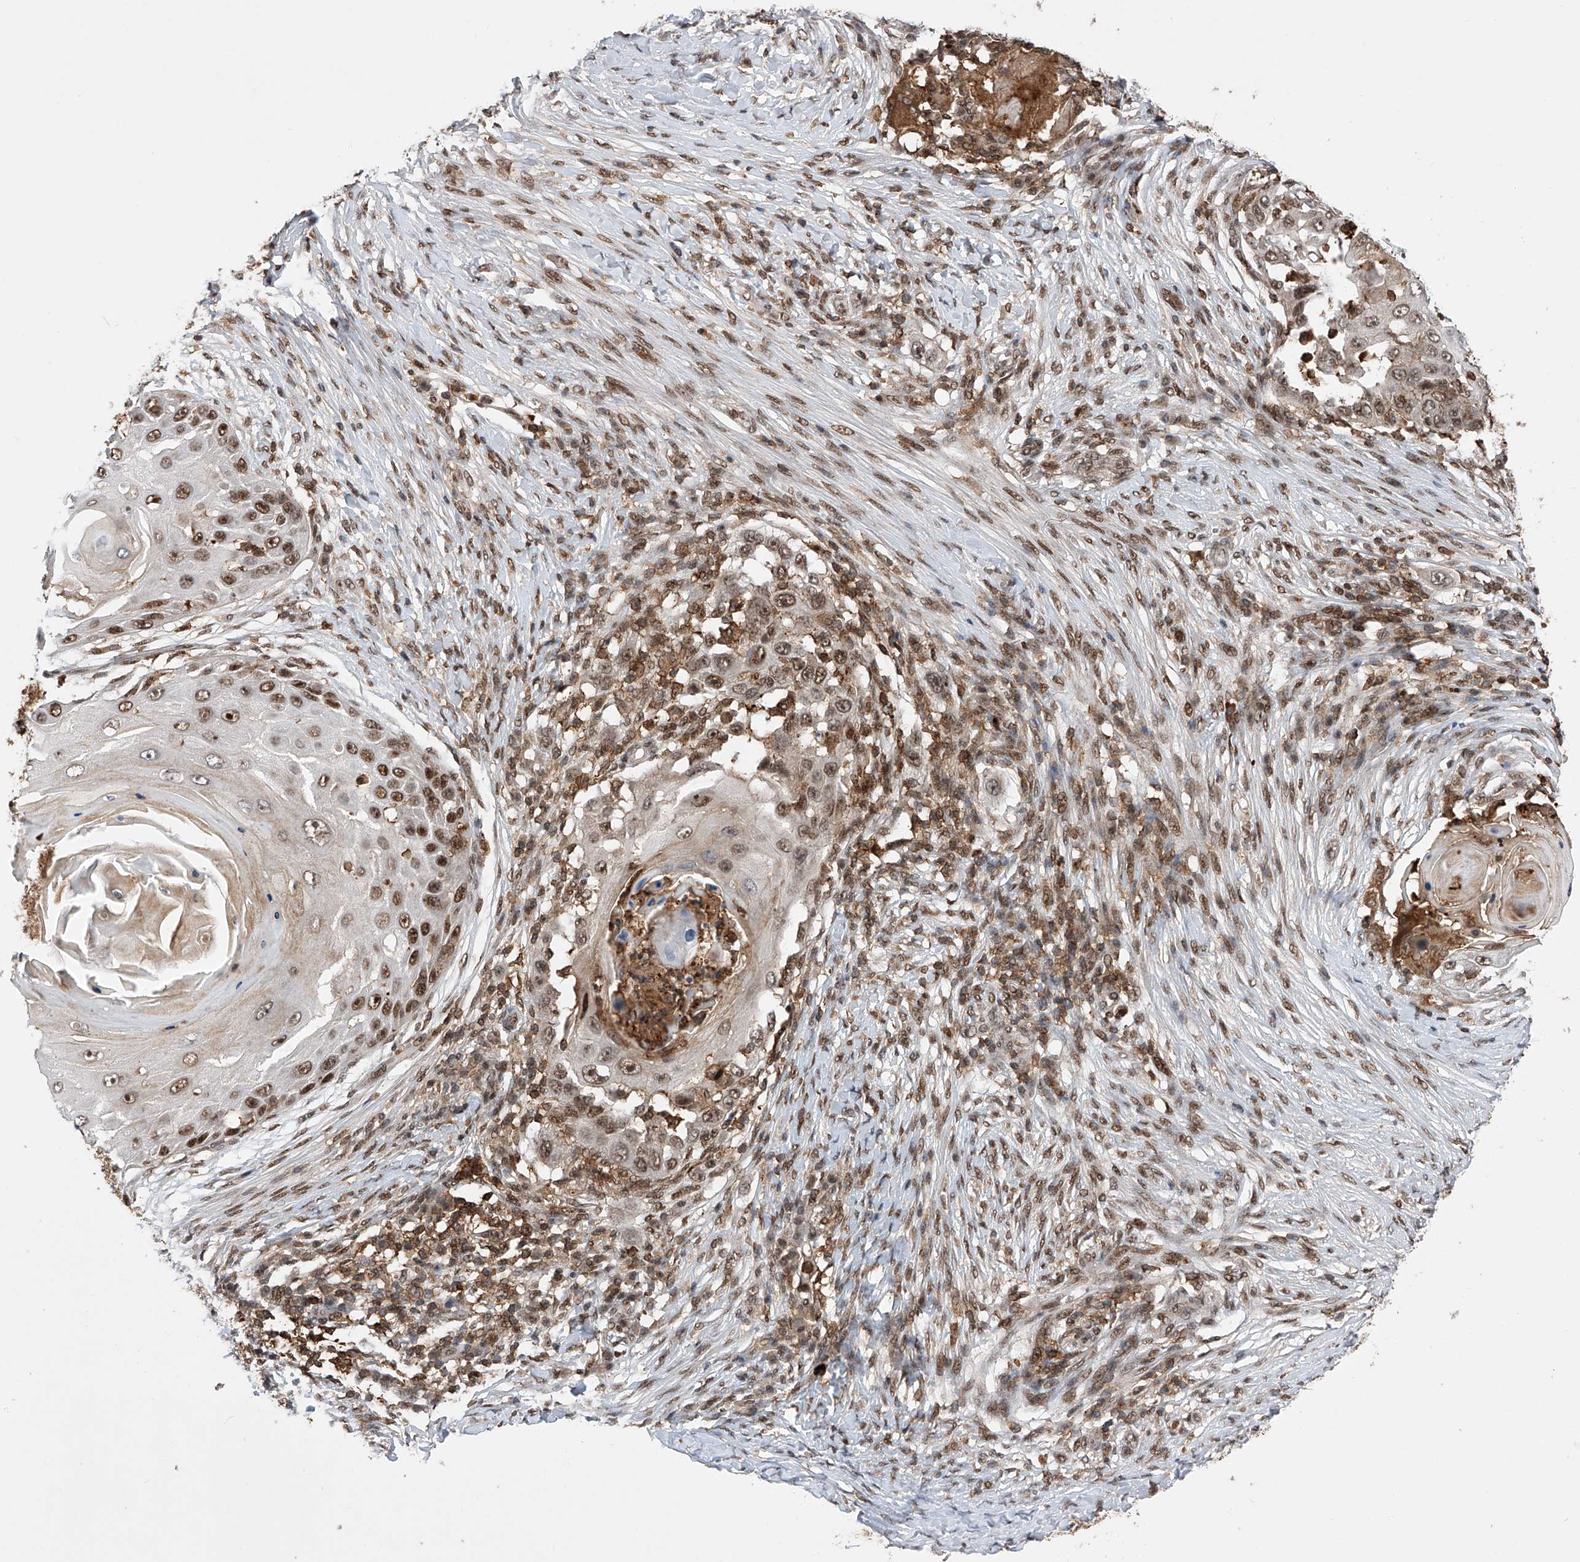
{"staining": {"intensity": "strong", "quantity": ">75%", "location": "nuclear"}, "tissue": "skin cancer", "cell_type": "Tumor cells", "image_type": "cancer", "snomed": [{"axis": "morphology", "description": "Squamous cell carcinoma, NOS"}, {"axis": "topography", "description": "Skin"}], "caption": "Immunohistochemical staining of human skin cancer displays strong nuclear protein positivity in about >75% of tumor cells.", "gene": "ZNF280D", "patient": {"sex": "female", "age": 44}}